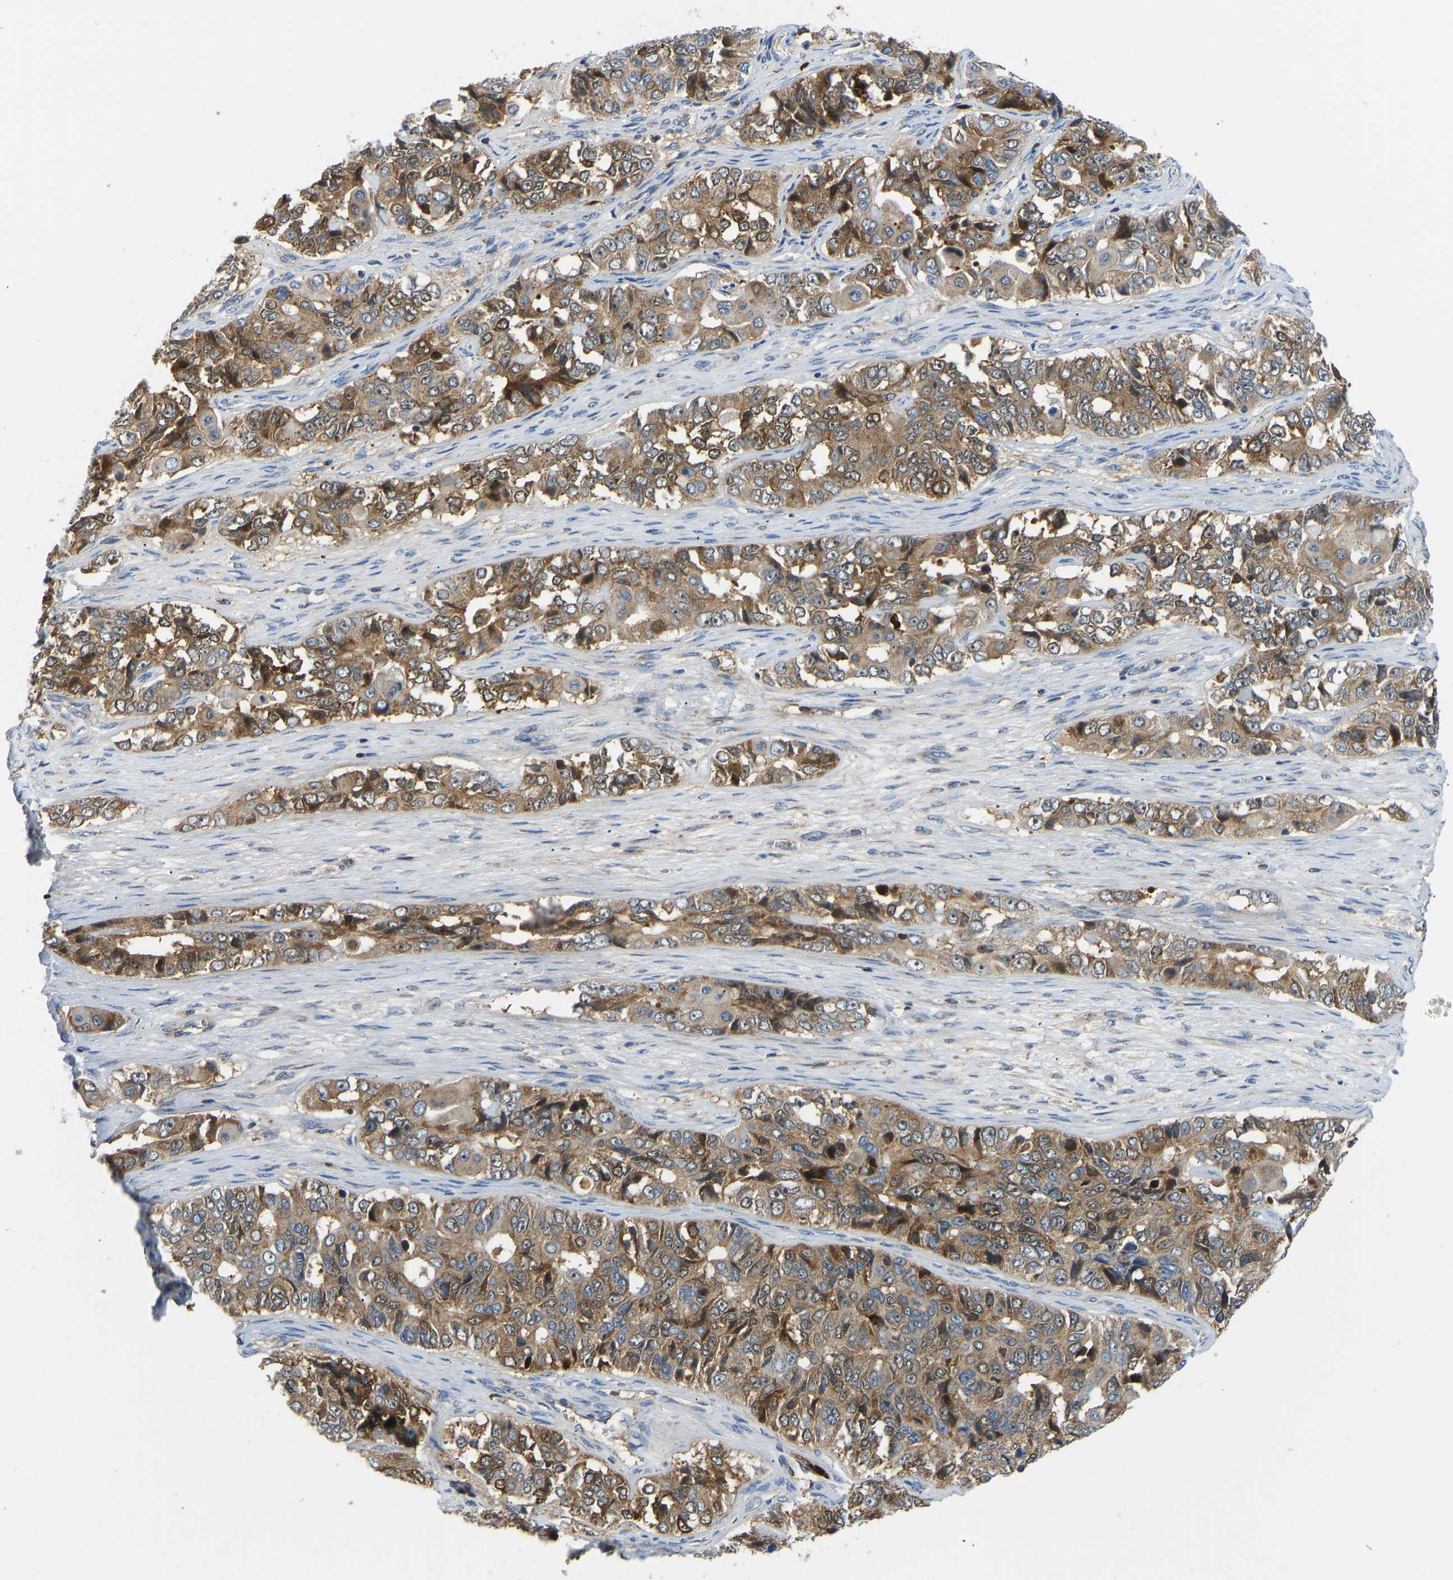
{"staining": {"intensity": "moderate", "quantity": ">75%", "location": "cytoplasmic/membranous"}, "tissue": "ovarian cancer", "cell_type": "Tumor cells", "image_type": "cancer", "snomed": [{"axis": "morphology", "description": "Carcinoma, endometroid"}, {"axis": "topography", "description": "Ovary"}], "caption": "Ovarian endometroid carcinoma stained for a protein (brown) shows moderate cytoplasmic/membranous positive expression in about >75% of tumor cells.", "gene": "RBP1", "patient": {"sex": "female", "age": 51}}